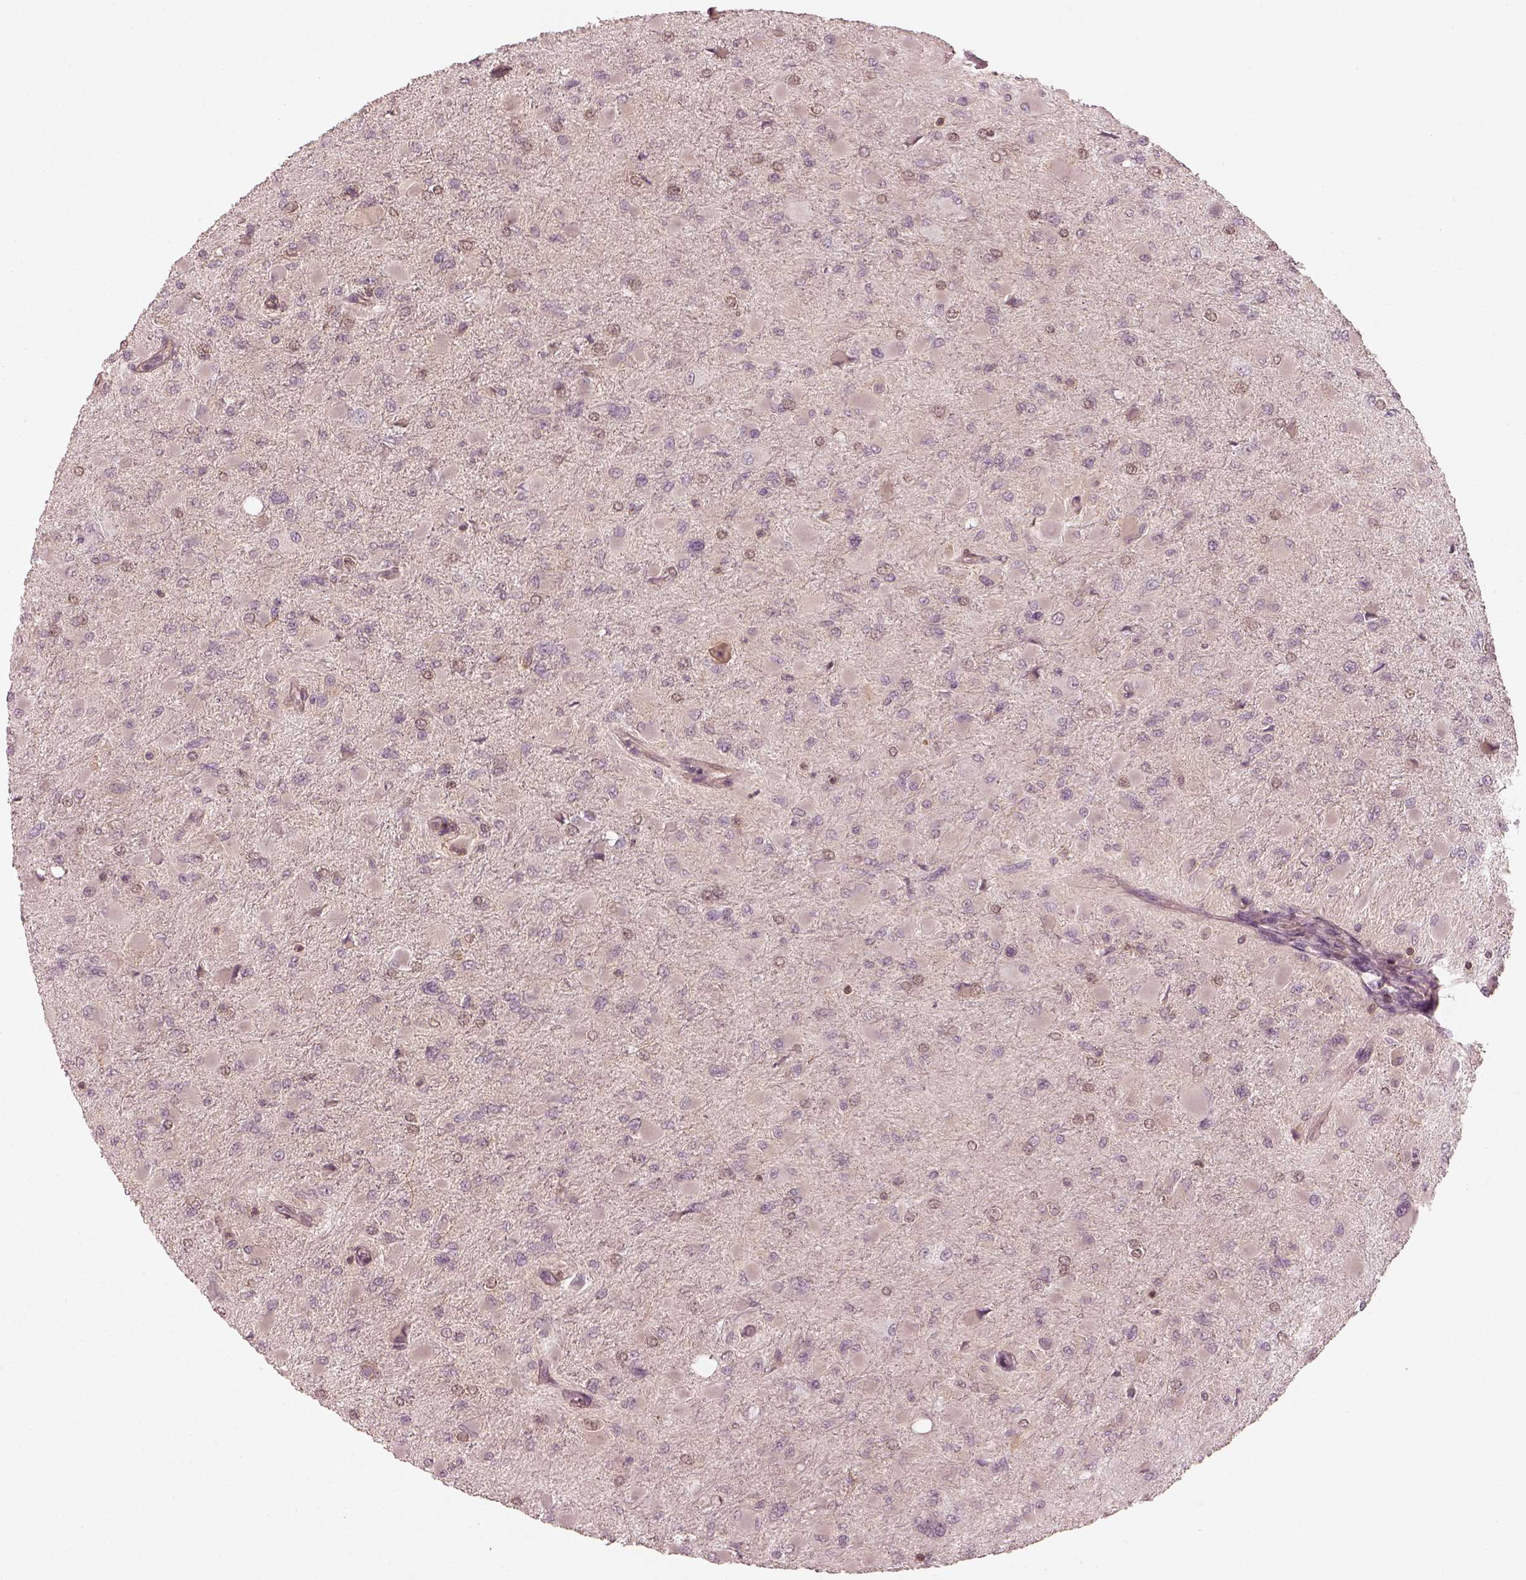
{"staining": {"intensity": "negative", "quantity": "none", "location": "none"}, "tissue": "glioma", "cell_type": "Tumor cells", "image_type": "cancer", "snomed": [{"axis": "morphology", "description": "Glioma, malignant, High grade"}, {"axis": "topography", "description": "Cerebral cortex"}], "caption": "A high-resolution image shows immunohistochemistry (IHC) staining of glioma, which displays no significant expression in tumor cells. The staining was performed using DAB (3,3'-diaminobenzidine) to visualize the protein expression in brown, while the nuclei were stained in blue with hematoxylin (Magnification: 20x).", "gene": "FAM107B", "patient": {"sex": "female", "age": 36}}